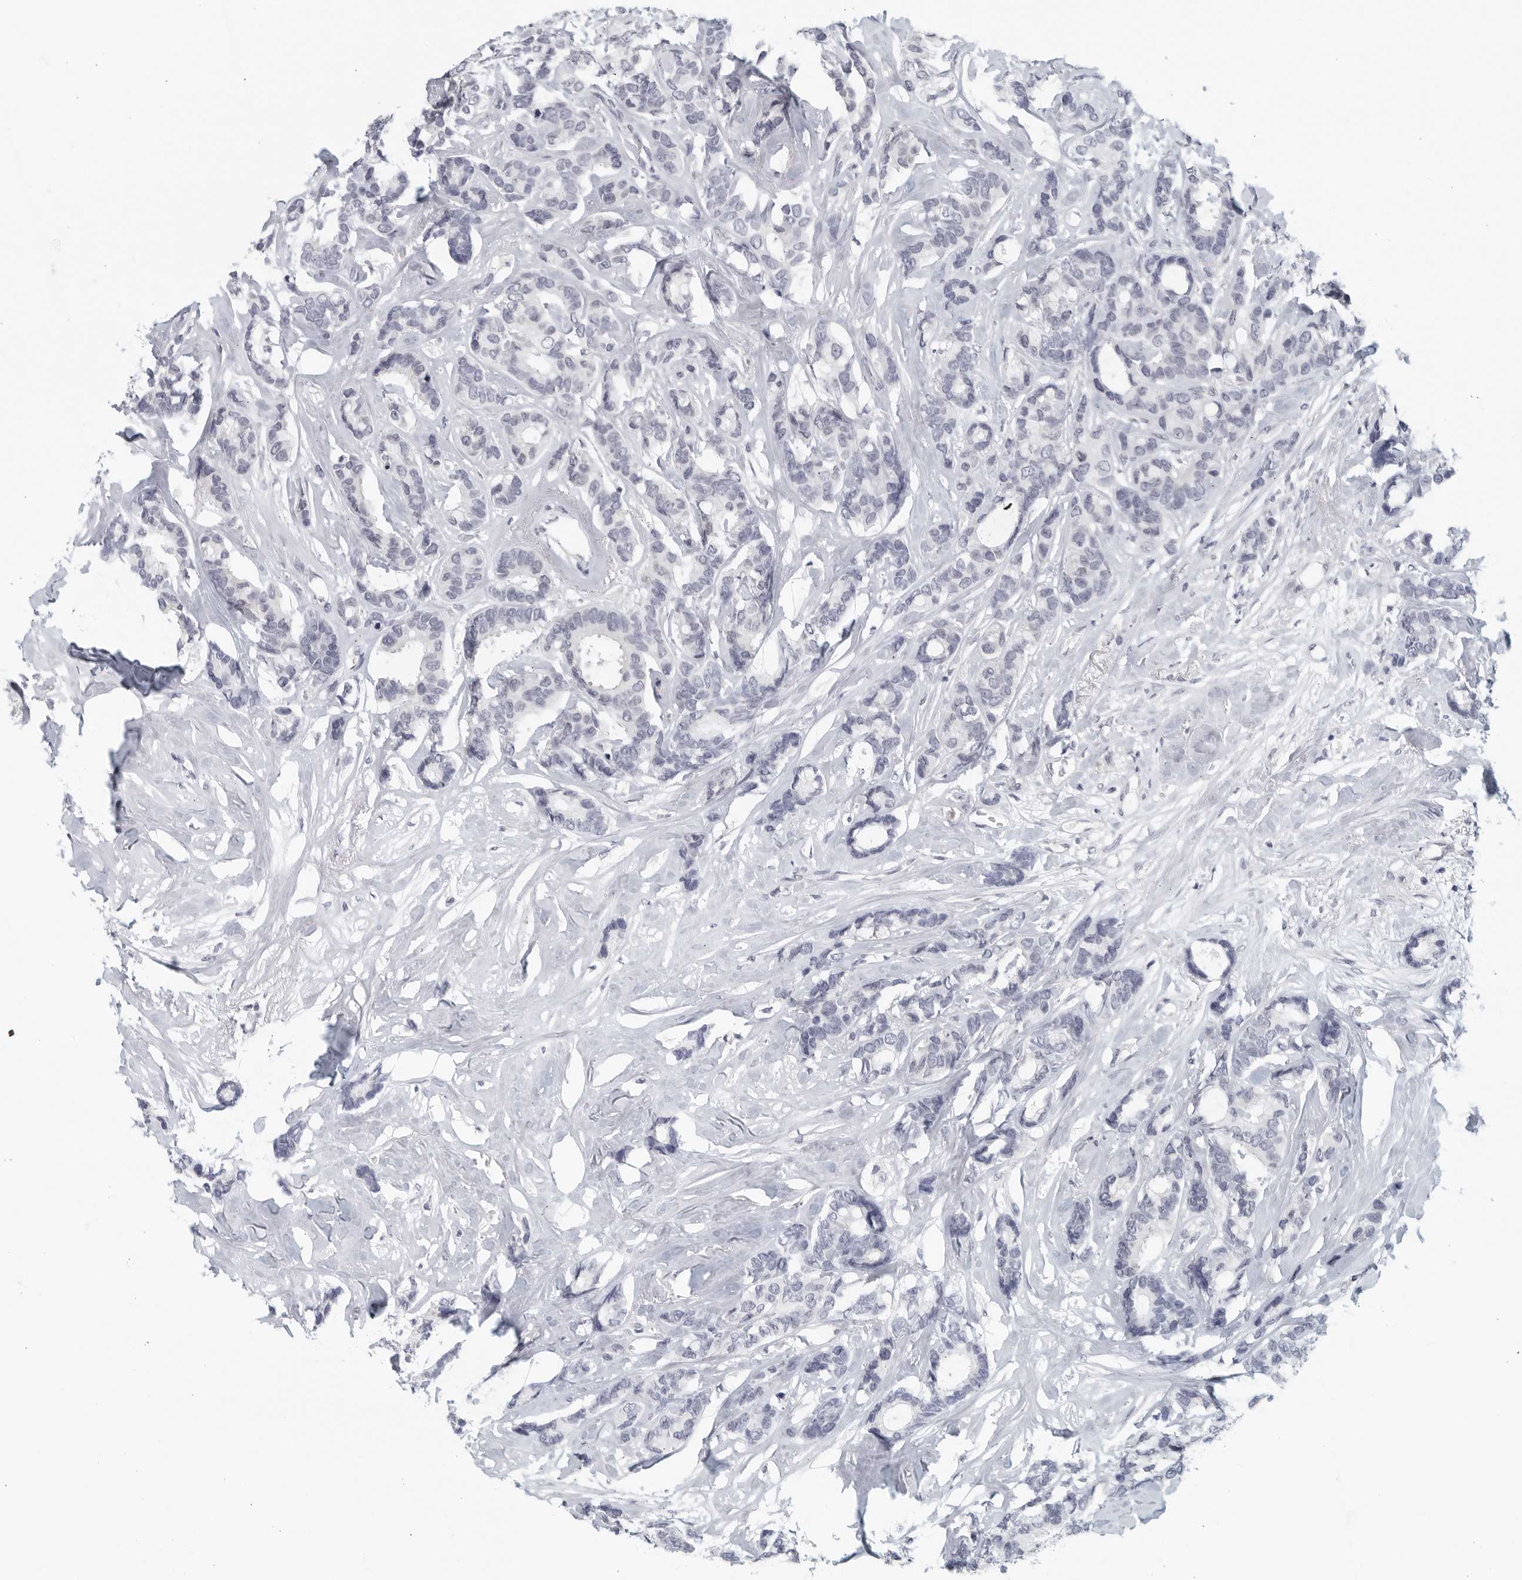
{"staining": {"intensity": "negative", "quantity": "none", "location": "none"}, "tissue": "breast cancer", "cell_type": "Tumor cells", "image_type": "cancer", "snomed": [{"axis": "morphology", "description": "Duct carcinoma"}, {"axis": "topography", "description": "Breast"}], "caption": "Infiltrating ductal carcinoma (breast) was stained to show a protein in brown. There is no significant staining in tumor cells.", "gene": "MATN1", "patient": {"sex": "female", "age": 87}}